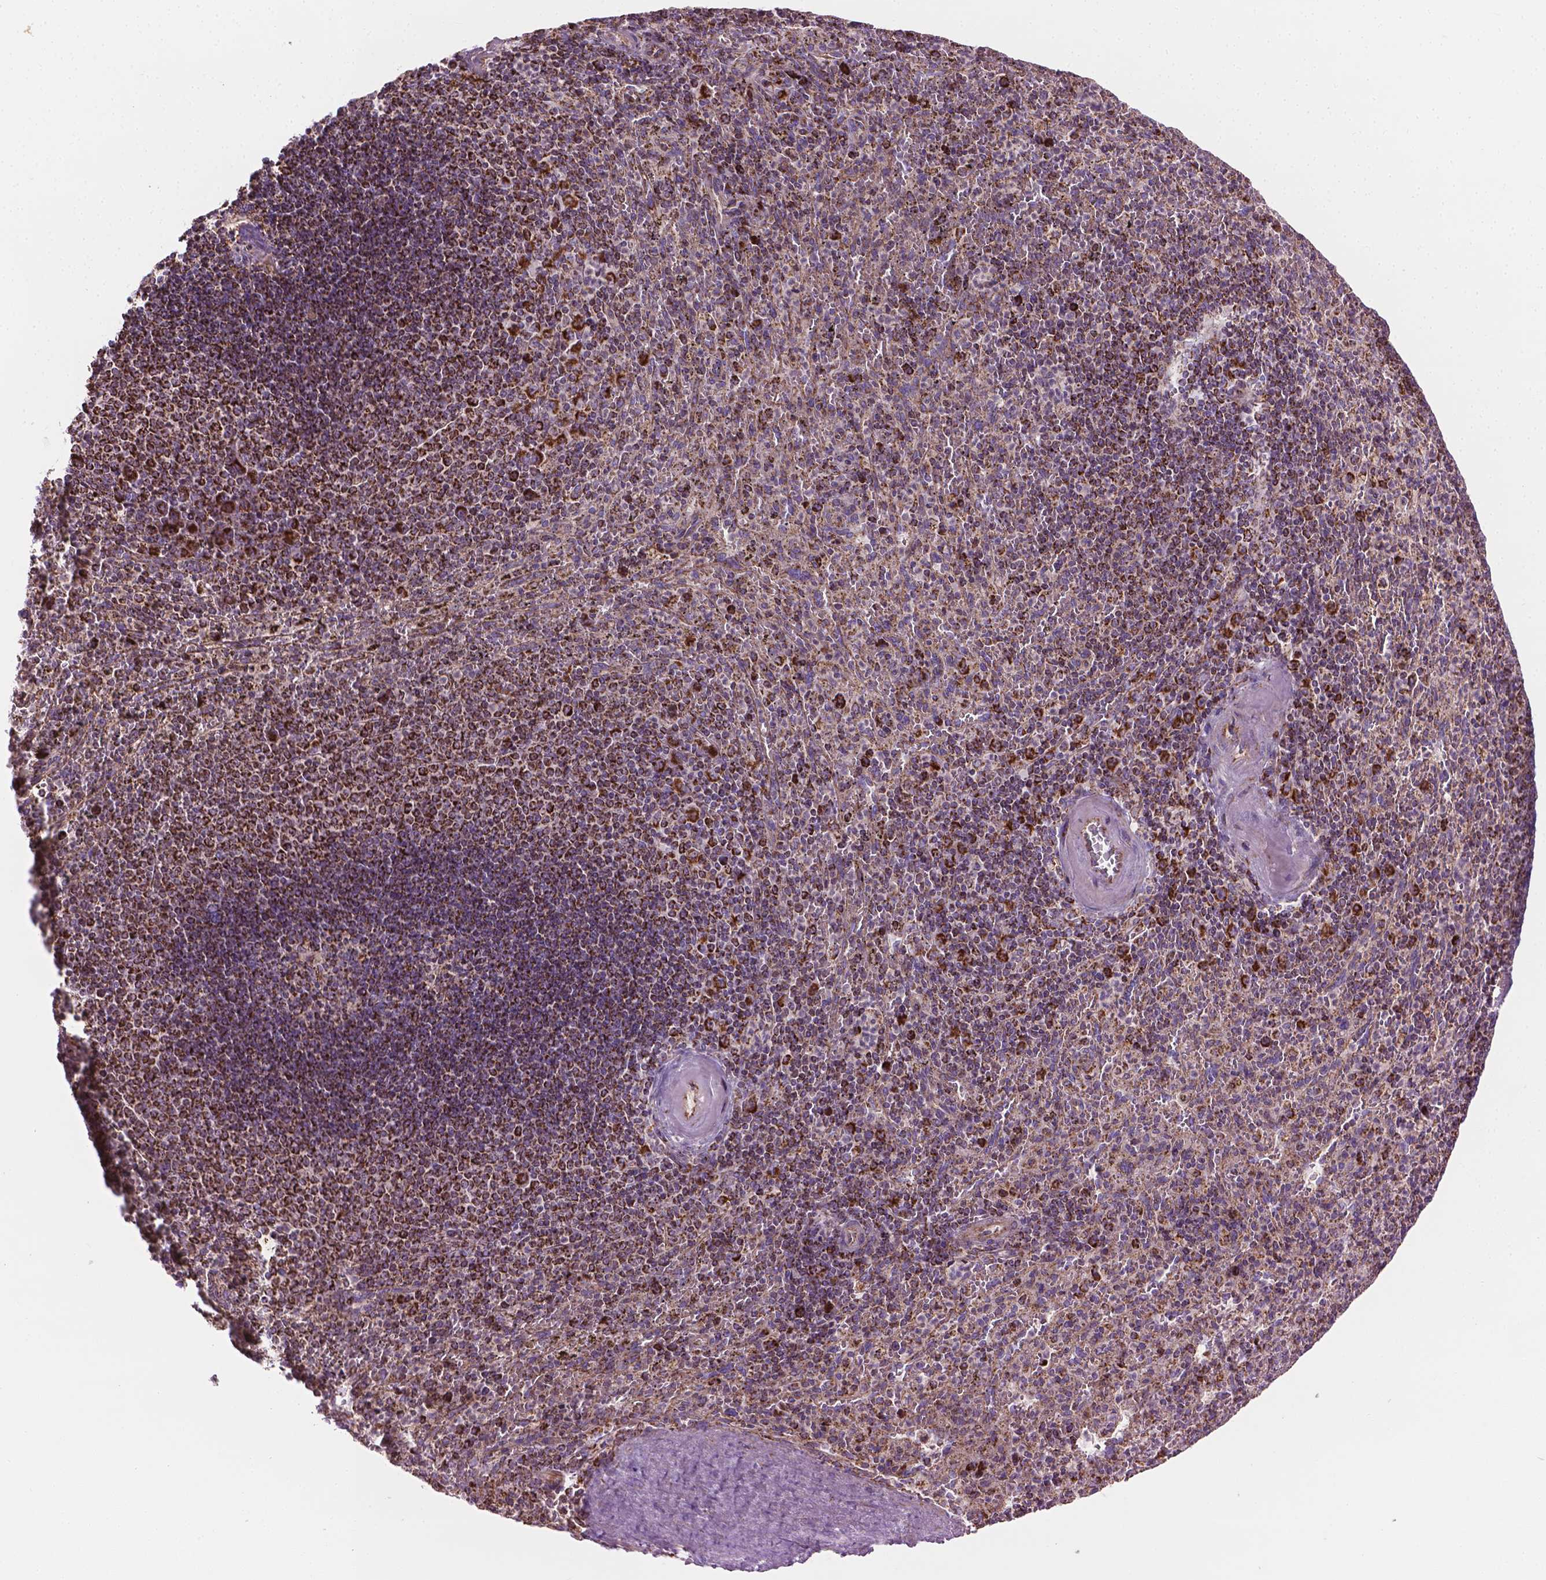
{"staining": {"intensity": "strong", "quantity": ">75%", "location": "cytoplasmic/membranous"}, "tissue": "spleen", "cell_type": "Cells in red pulp", "image_type": "normal", "snomed": [{"axis": "morphology", "description": "Normal tissue, NOS"}, {"axis": "topography", "description": "Spleen"}], "caption": "About >75% of cells in red pulp in unremarkable human spleen display strong cytoplasmic/membranous protein staining as visualized by brown immunohistochemical staining.", "gene": "PIBF1", "patient": {"sex": "male", "age": 57}}